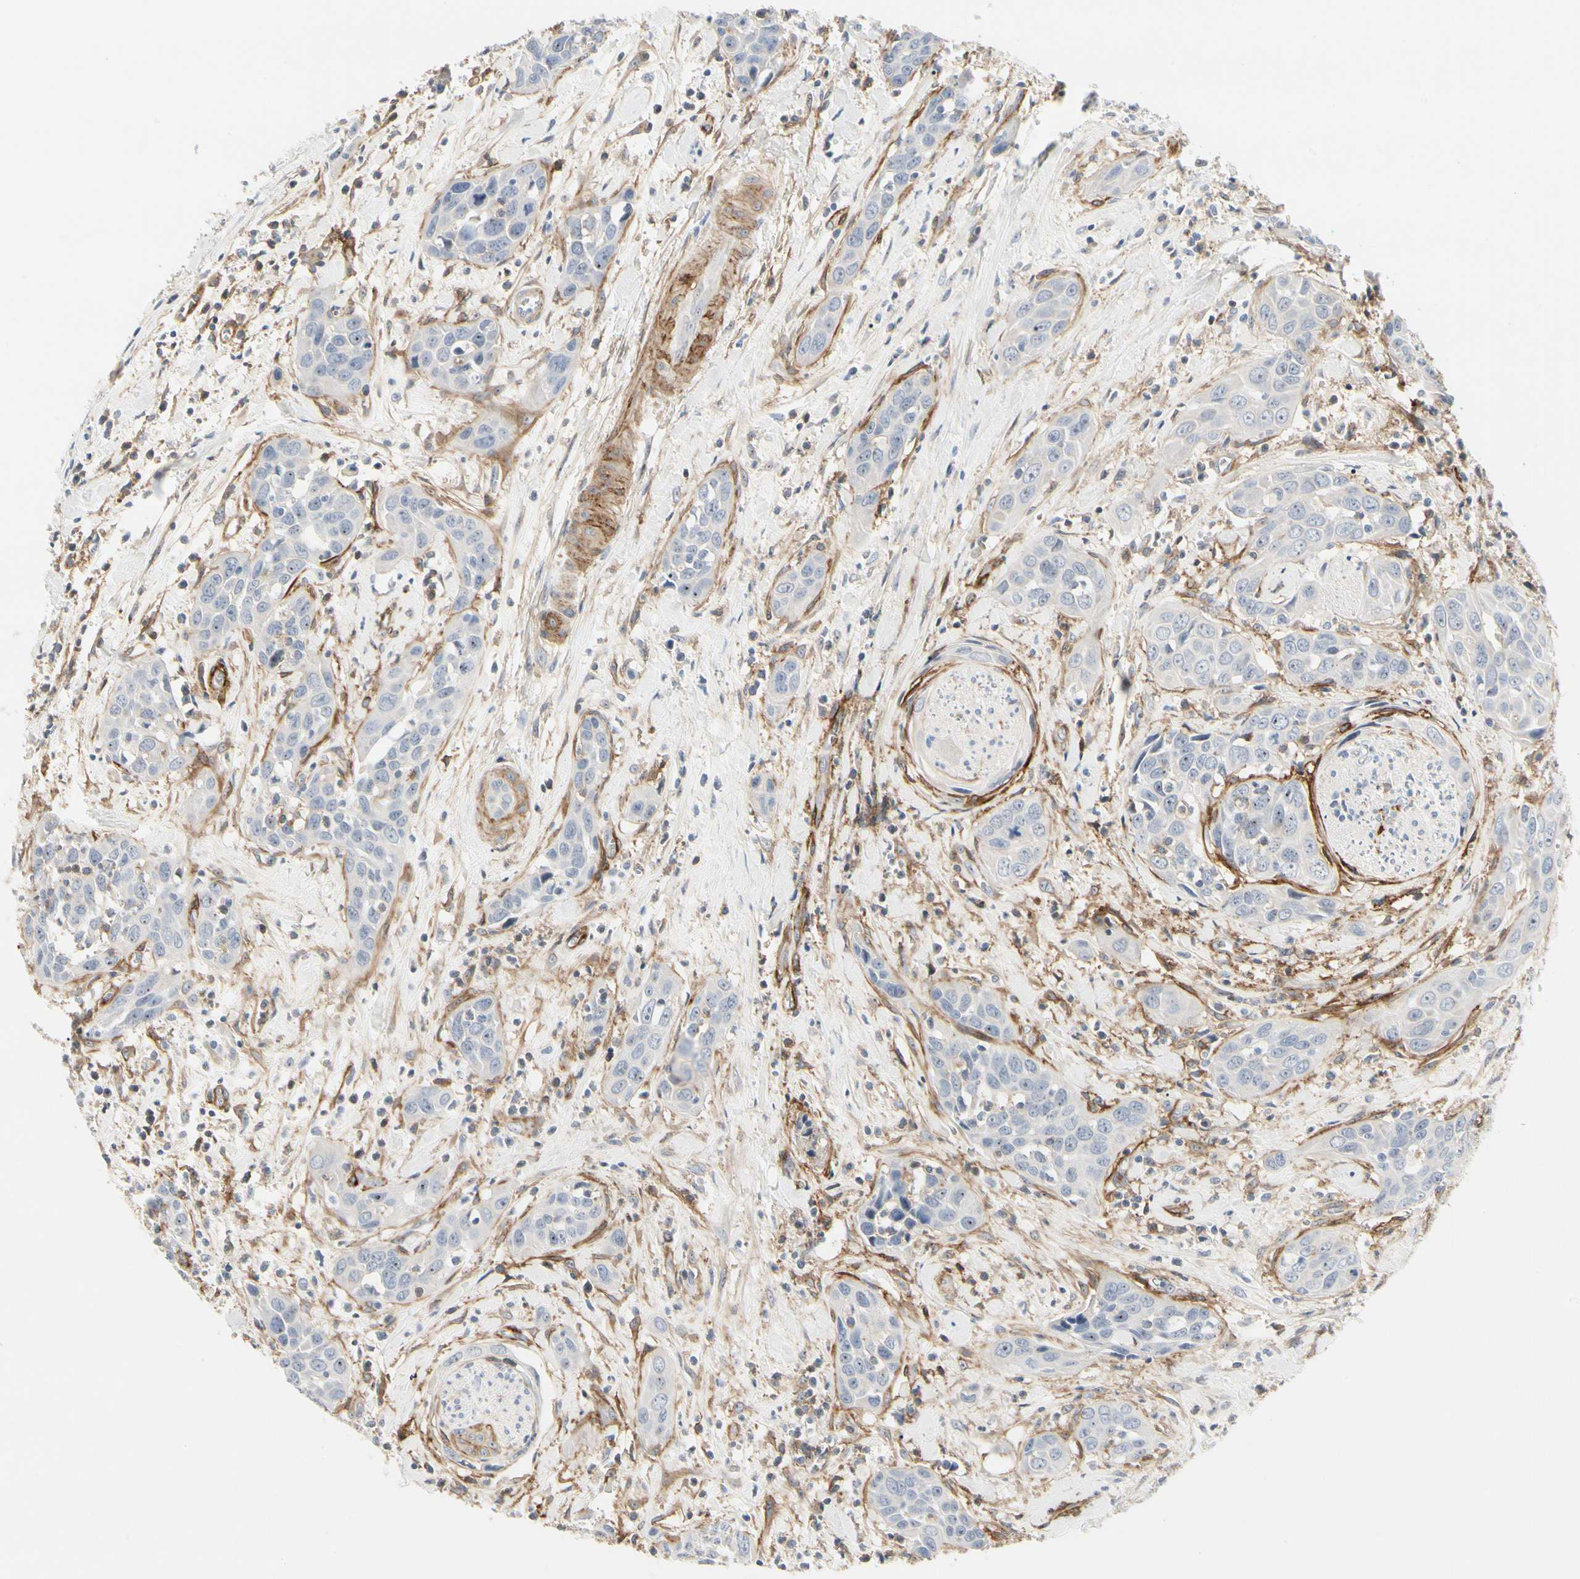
{"staining": {"intensity": "negative", "quantity": "none", "location": "none"}, "tissue": "head and neck cancer", "cell_type": "Tumor cells", "image_type": "cancer", "snomed": [{"axis": "morphology", "description": "Squamous cell carcinoma, NOS"}, {"axis": "topography", "description": "Oral tissue"}, {"axis": "topography", "description": "Head-Neck"}], "caption": "Immunohistochemical staining of human squamous cell carcinoma (head and neck) exhibits no significant positivity in tumor cells.", "gene": "GGT5", "patient": {"sex": "female", "age": 50}}